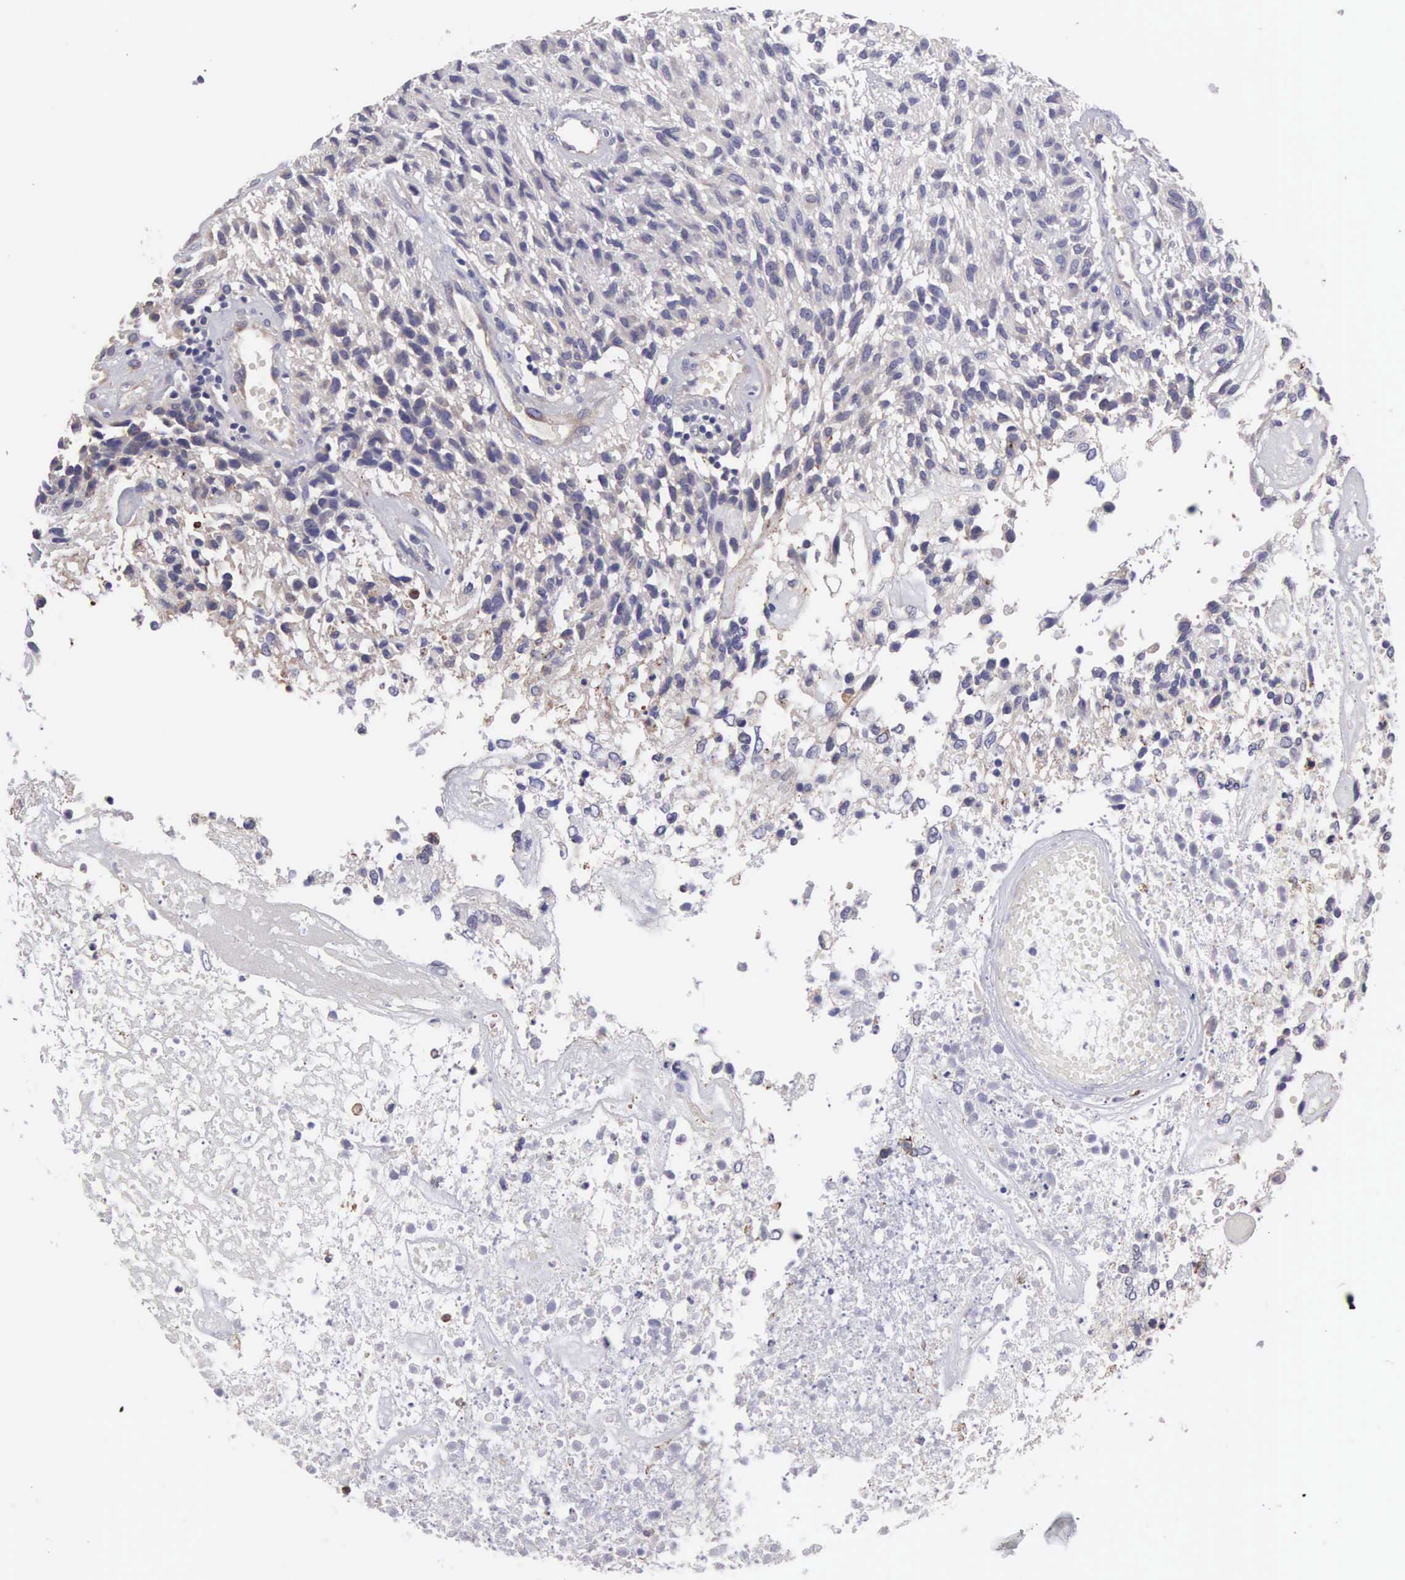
{"staining": {"intensity": "negative", "quantity": "none", "location": "none"}, "tissue": "glioma", "cell_type": "Tumor cells", "image_type": "cancer", "snomed": [{"axis": "morphology", "description": "Glioma, malignant, High grade"}, {"axis": "topography", "description": "Brain"}], "caption": "DAB immunohistochemical staining of human glioma exhibits no significant expression in tumor cells.", "gene": "SLITRK4", "patient": {"sex": "male", "age": 77}}